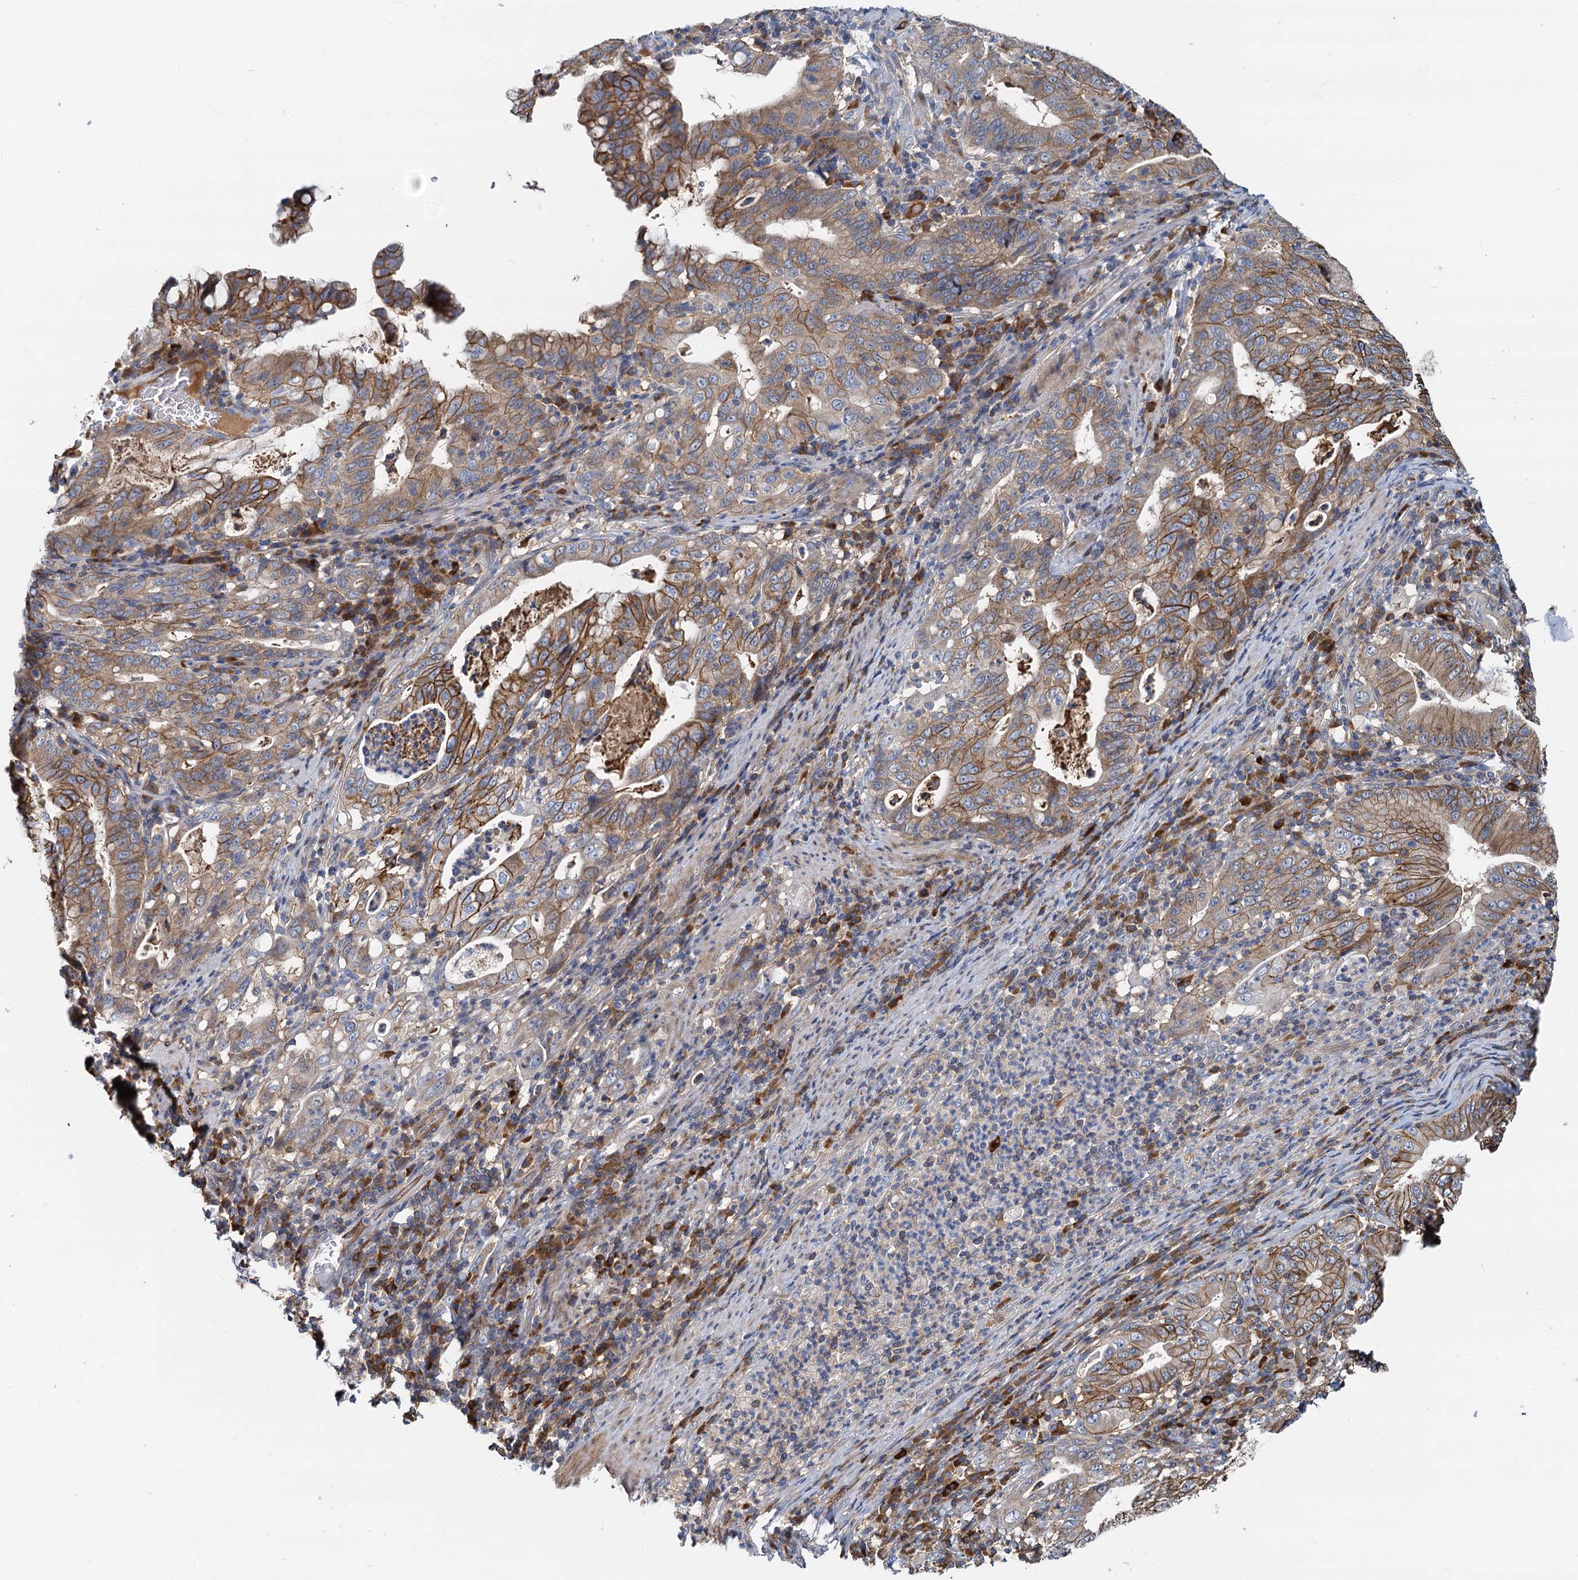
{"staining": {"intensity": "moderate", "quantity": ">75%", "location": "cytoplasmic/membranous"}, "tissue": "stomach cancer", "cell_type": "Tumor cells", "image_type": "cancer", "snomed": [{"axis": "morphology", "description": "Normal tissue, NOS"}, {"axis": "morphology", "description": "Adenocarcinoma, NOS"}, {"axis": "topography", "description": "Esophagus"}, {"axis": "topography", "description": "Stomach, upper"}, {"axis": "topography", "description": "Peripheral nerve tissue"}], "caption": "DAB immunohistochemical staining of stomach cancer exhibits moderate cytoplasmic/membranous protein positivity in approximately >75% of tumor cells.", "gene": "LNX2", "patient": {"sex": "male", "age": 62}}